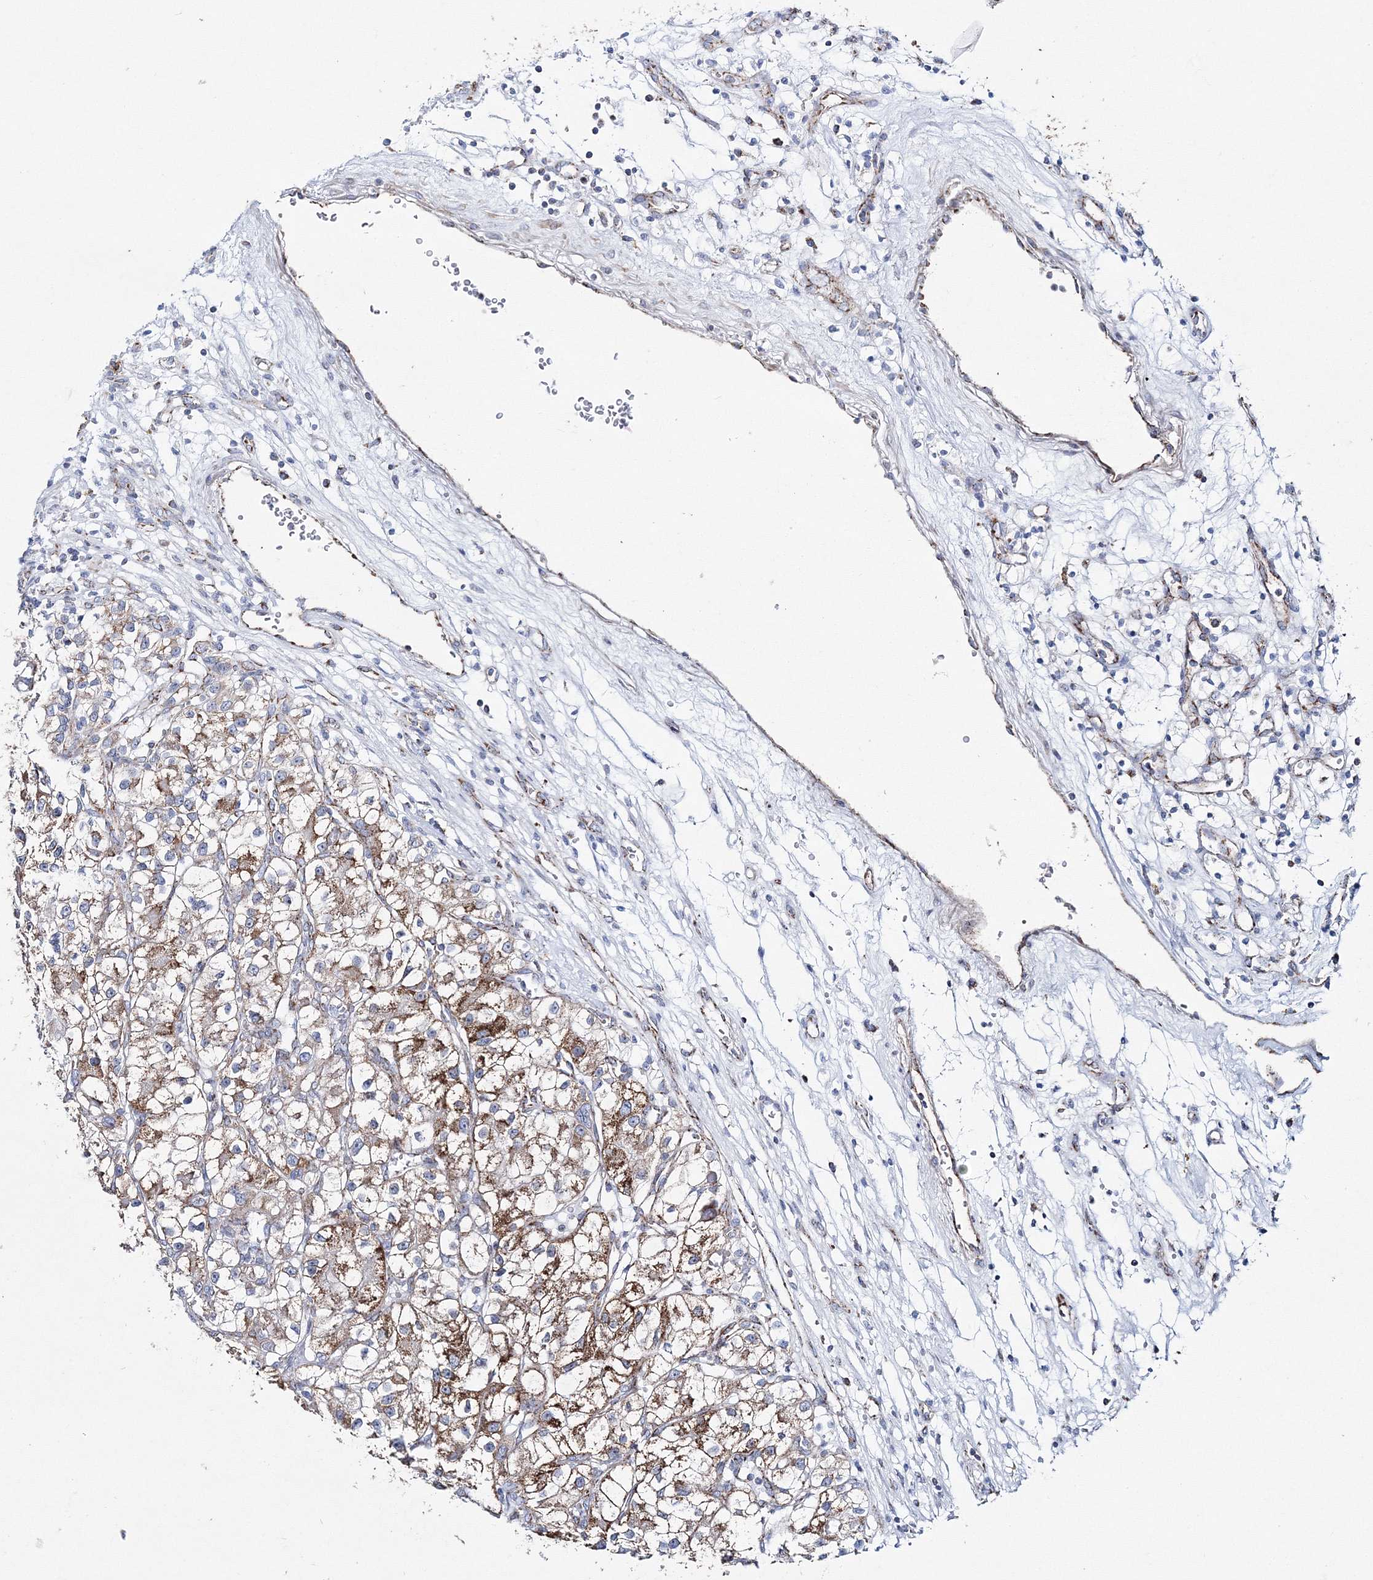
{"staining": {"intensity": "moderate", "quantity": "25%-75%", "location": "cytoplasmic/membranous"}, "tissue": "renal cancer", "cell_type": "Tumor cells", "image_type": "cancer", "snomed": [{"axis": "morphology", "description": "Adenocarcinoma, NOS"}, {"axis": "topography", "description": "Kidney"}], "caption": "Renal cancer (adenocarcinoma) tissue reveals moderate cytoplasmic/membranous staining in about 25%-75% of tumor cells", "gene": "HIBCH", "patient": {"sex": "female", "age": 57}}